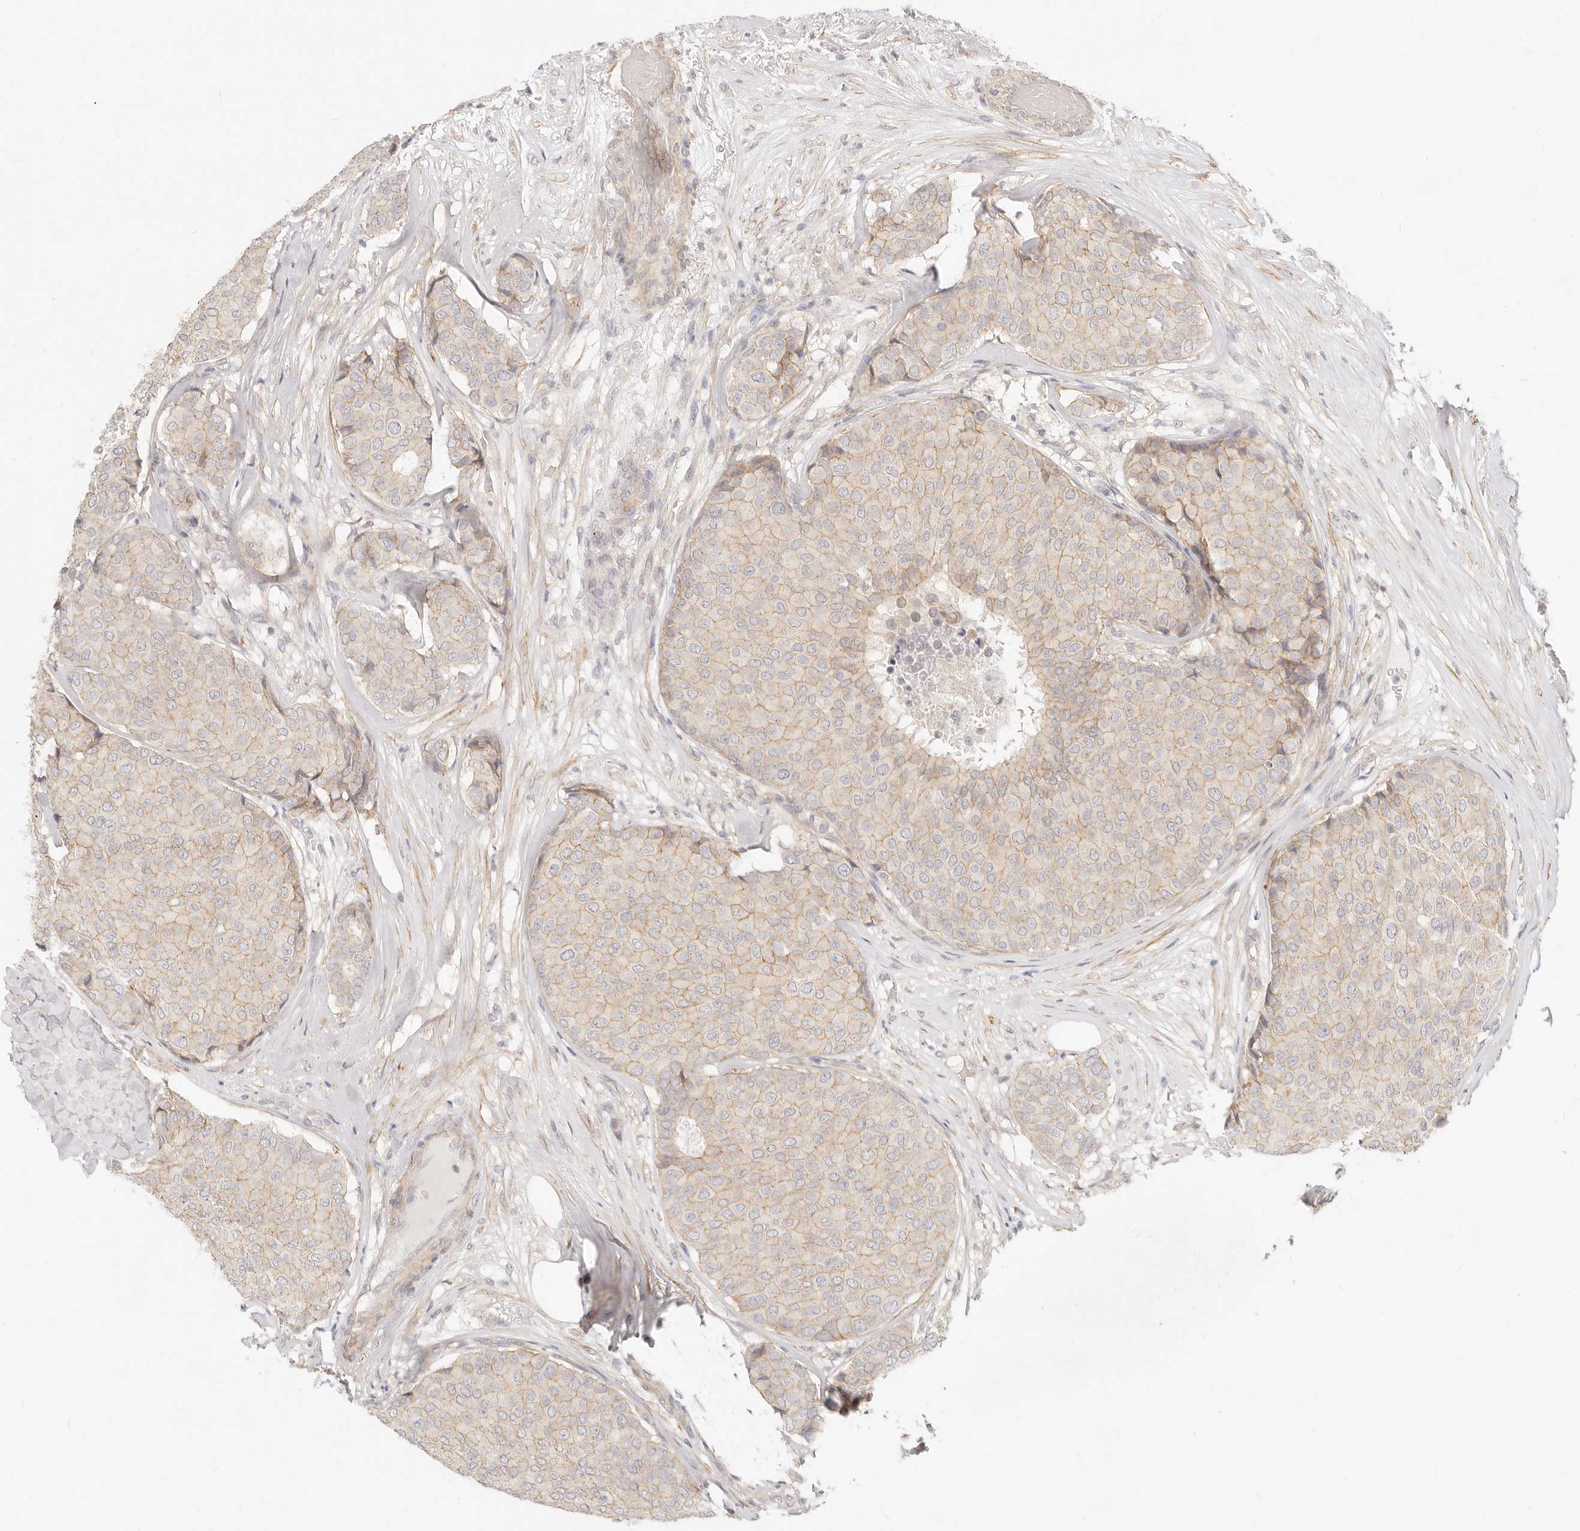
{"staining": {"intensity": "weak", "quantity": ">75%", "location": "cytoplasmic/membranous"}, "tissue": "breast cancer", "cell_type": "Tumor cells", "image_type": "cancer", "snomed": [{"axis": "morphology", "description": "Duct carcinoma"}, {"axis": "topography", "description": "Breast"}], "caption": "Breast intraductal carcinoma stained with DAB (3,3'-diaminobenzidine) IHC demonstrates low levels of weak cytoplasmic/membranous expression in approximately >75% of tumor cells.", "gene": "UBXN10", "patient": {"sex": "female", "age": 75}}